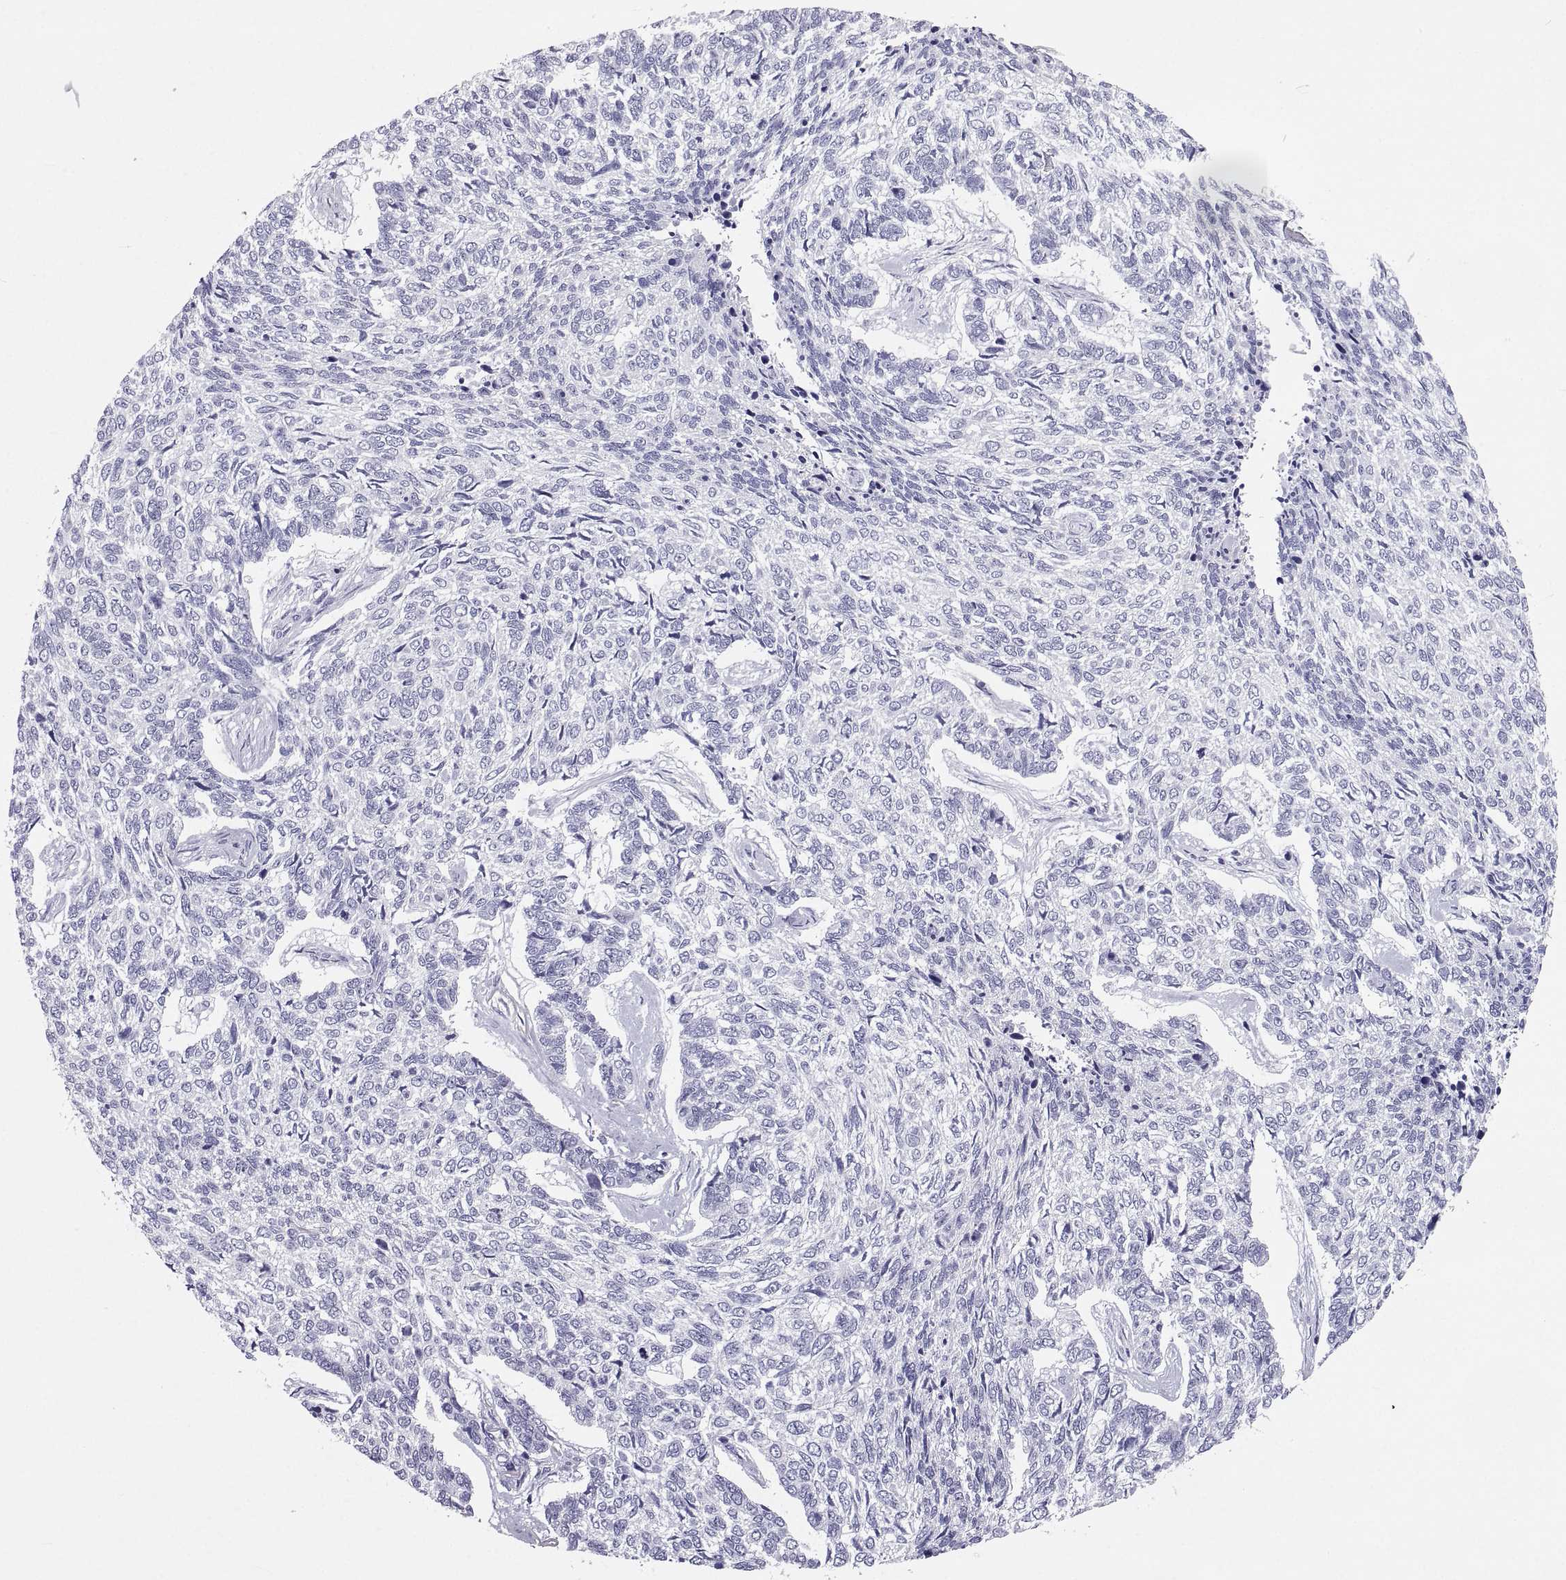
{"staining": {"intensity": "negative", "quantity": "none", "location": "none"}, "tissue": "skin cancer", "cell_type": "Tumor cells", "image_type": "cancer", "snomed": [{"axis": "morphology", "description": "Basal cell carcinoma"}, {"axis": "topography", "description": "Skin"}], "caption": "An immunohistochemistry (IHC) image of skin cancer (basal cell carcinoma) is shown. There is no staining in tumor cells of skin cancer (basal cell carcinoma).", "gene": "PCSK1N", "patient": {"sex": "female", "age": 65}}